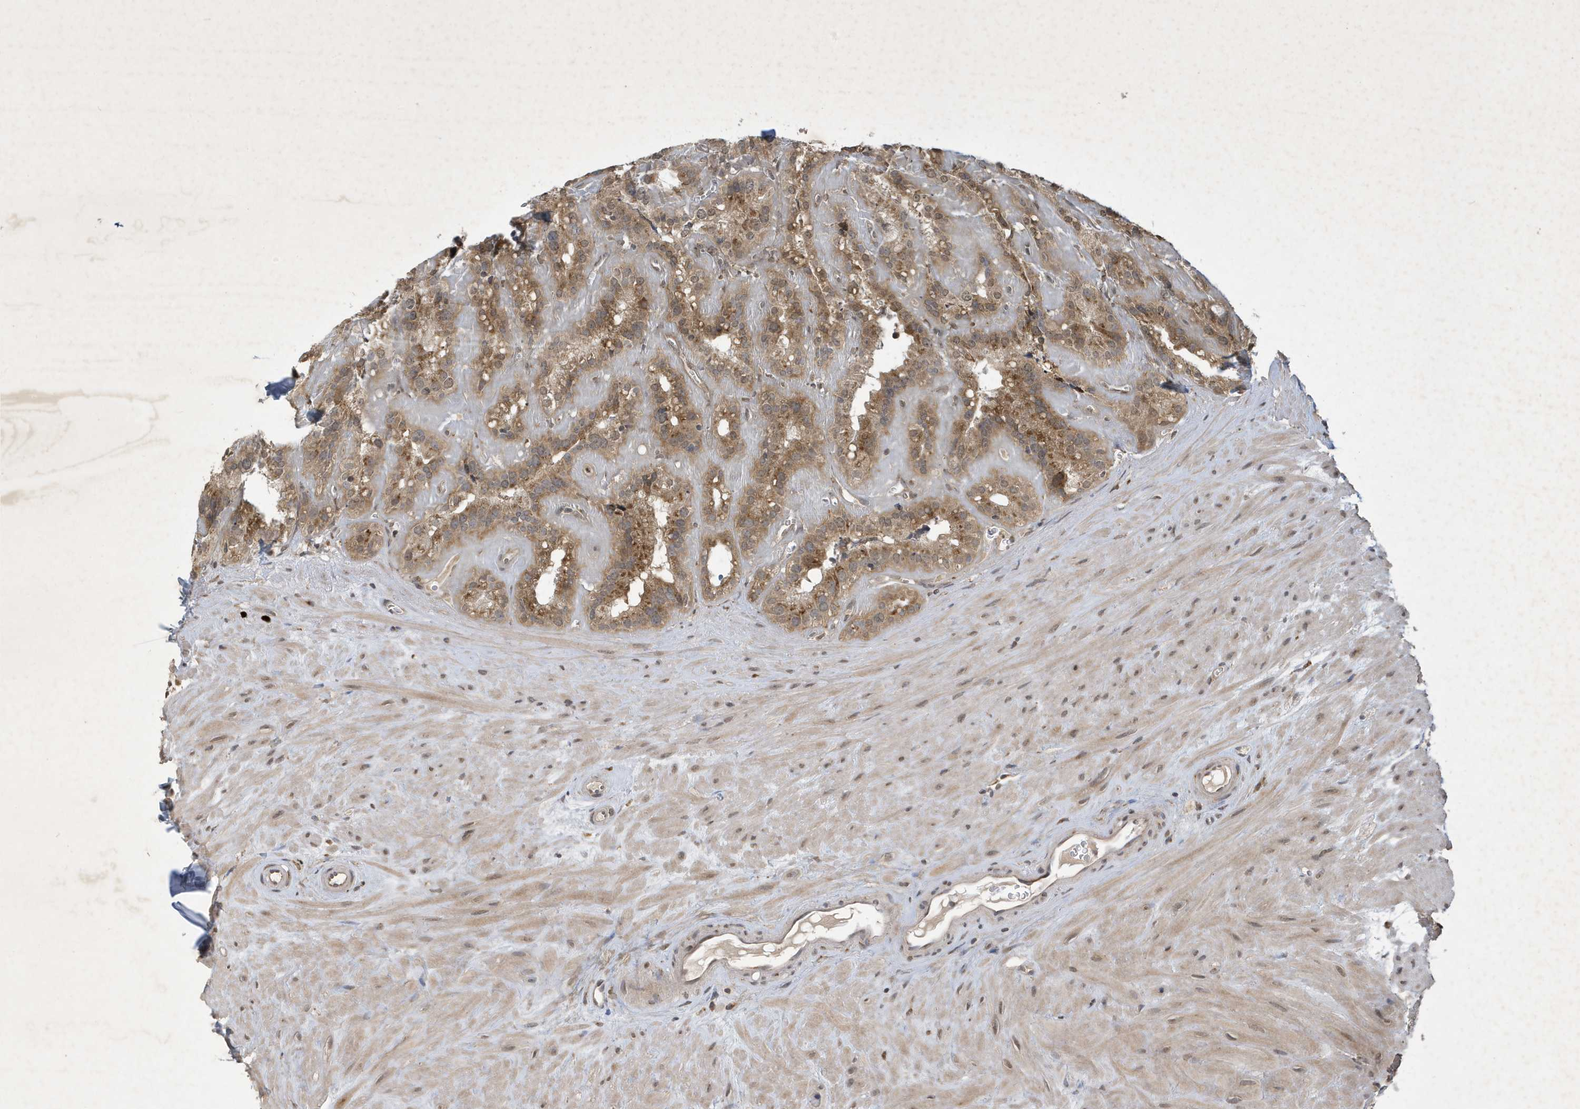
{"staining": {"intensity": "moderate", "quantity": ">75%", "location": "cytoplasmic/membranous"}, "tissue": "seminal vesicle", "cell_type": "Glandular cells", "image_type": "normal", "snomed": [{"axis": "morphology", "description": "Normal tissue, NOS"}, {"axis": "topography", "description": "Prostate"}, {"axis": "topography", "description": "Seminal veicle"}], "caption": "This micrograph exhibits IHC staining of unremarkable human seminal vesicle, with medium moderate cytoplasmic/membranous expression in about >75% of glandular cells.", "gene": "STX10", "patient": {"sex": "male", "age": 59}}